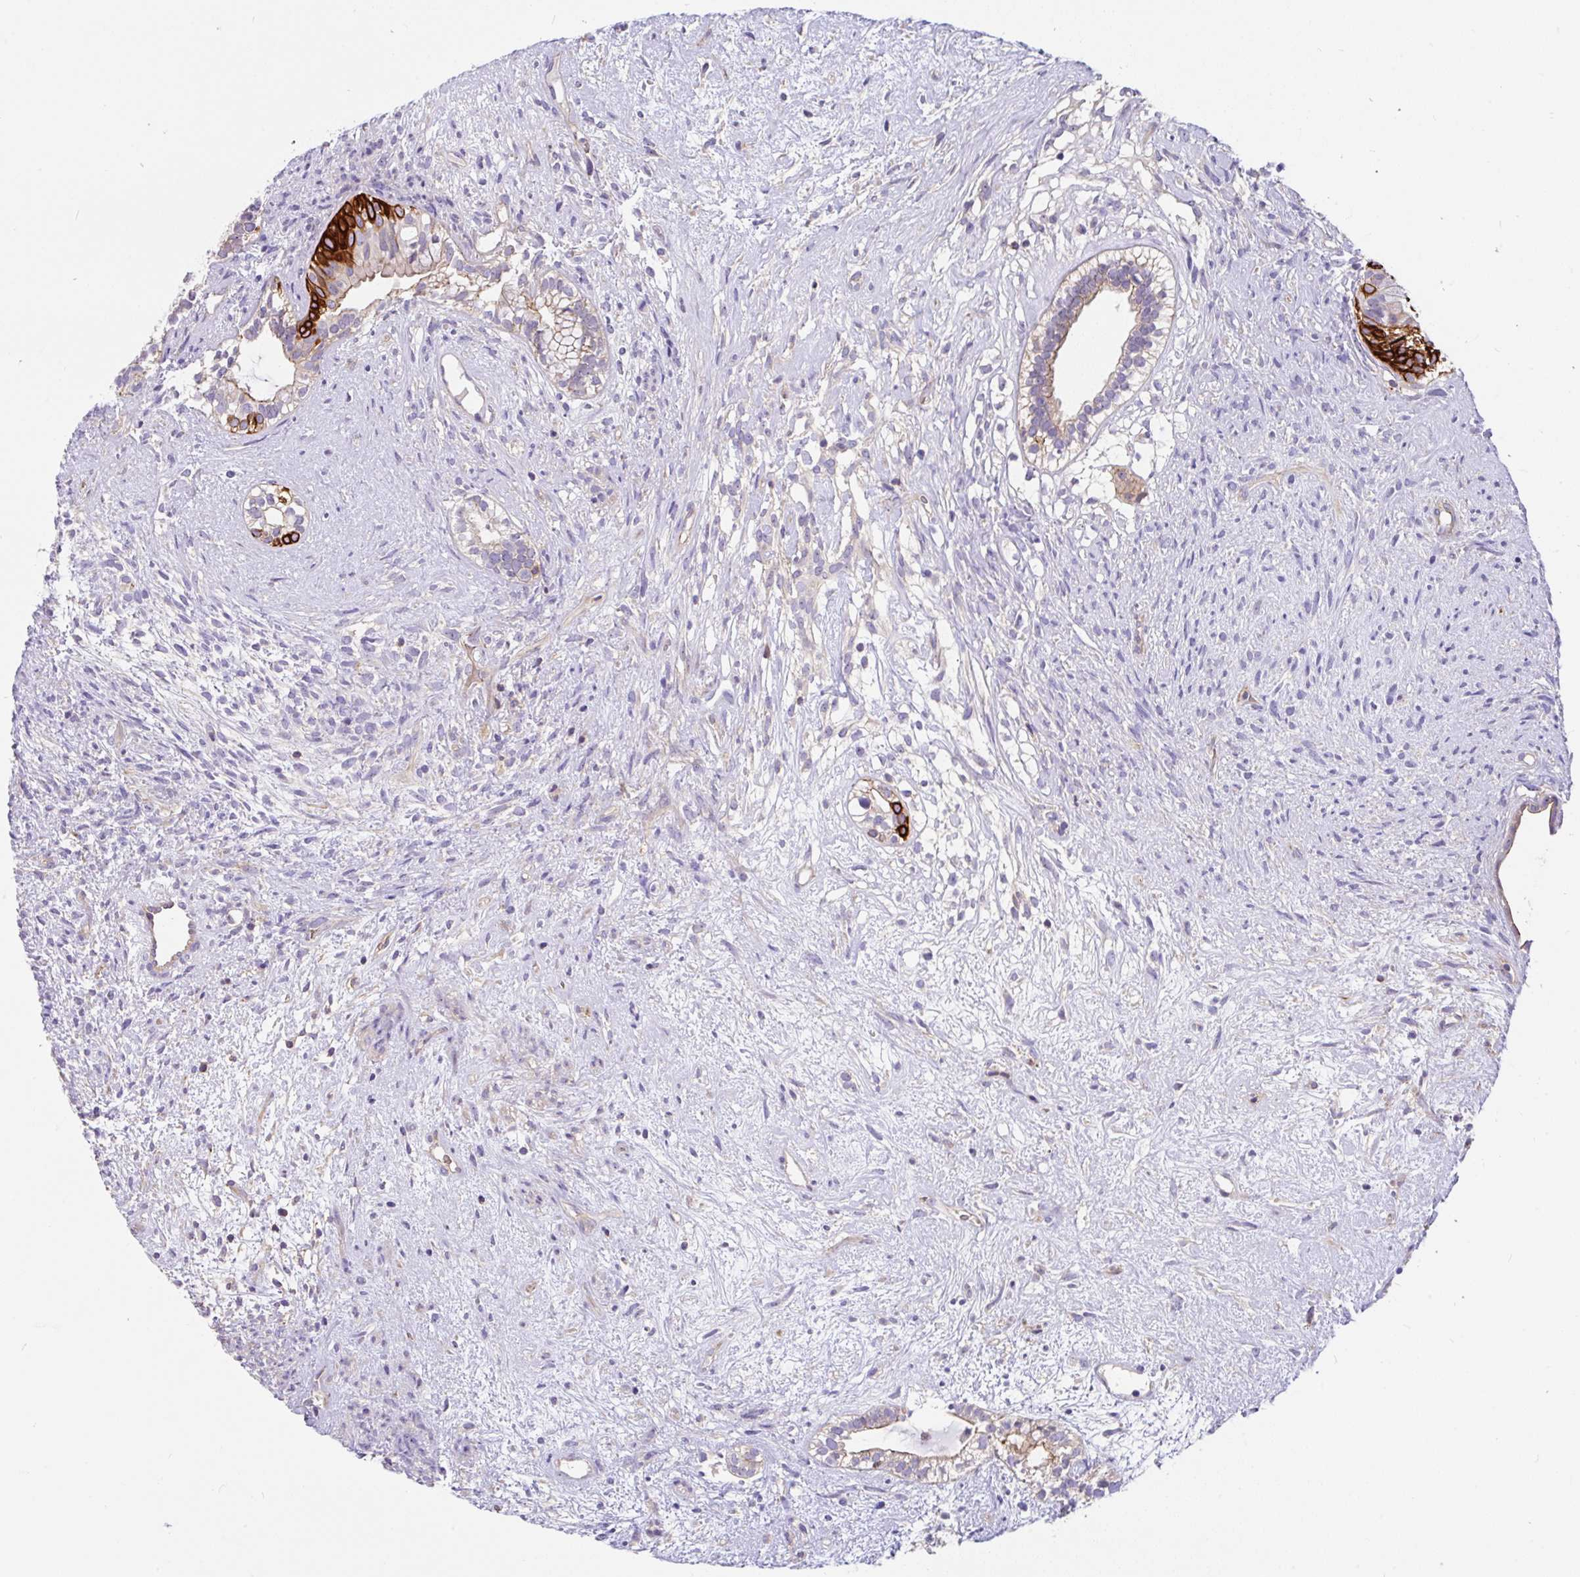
{"staining": {"intensity": "strong", "quantity": "<25%", "location": "cytoplasmic/membranous"}, "tissue": "testis cancer", "cell_type": "Tumor cells", "image_type": "cancer", "snomed": [{"axis": "morphology", "description": "Seminoma, NOS"}, {"axis": "morphology", "description": "Carcinoma, Embryonal, NOS"}, {"axis": "topography", "description": "Testis"}], "caption": "Human embryonal carcinoma (testis) stained with a protein marker exhibits strong staining in tumor cells.", "gene": "LRRC26", "patient": {"sex": "male", "age": 41}}